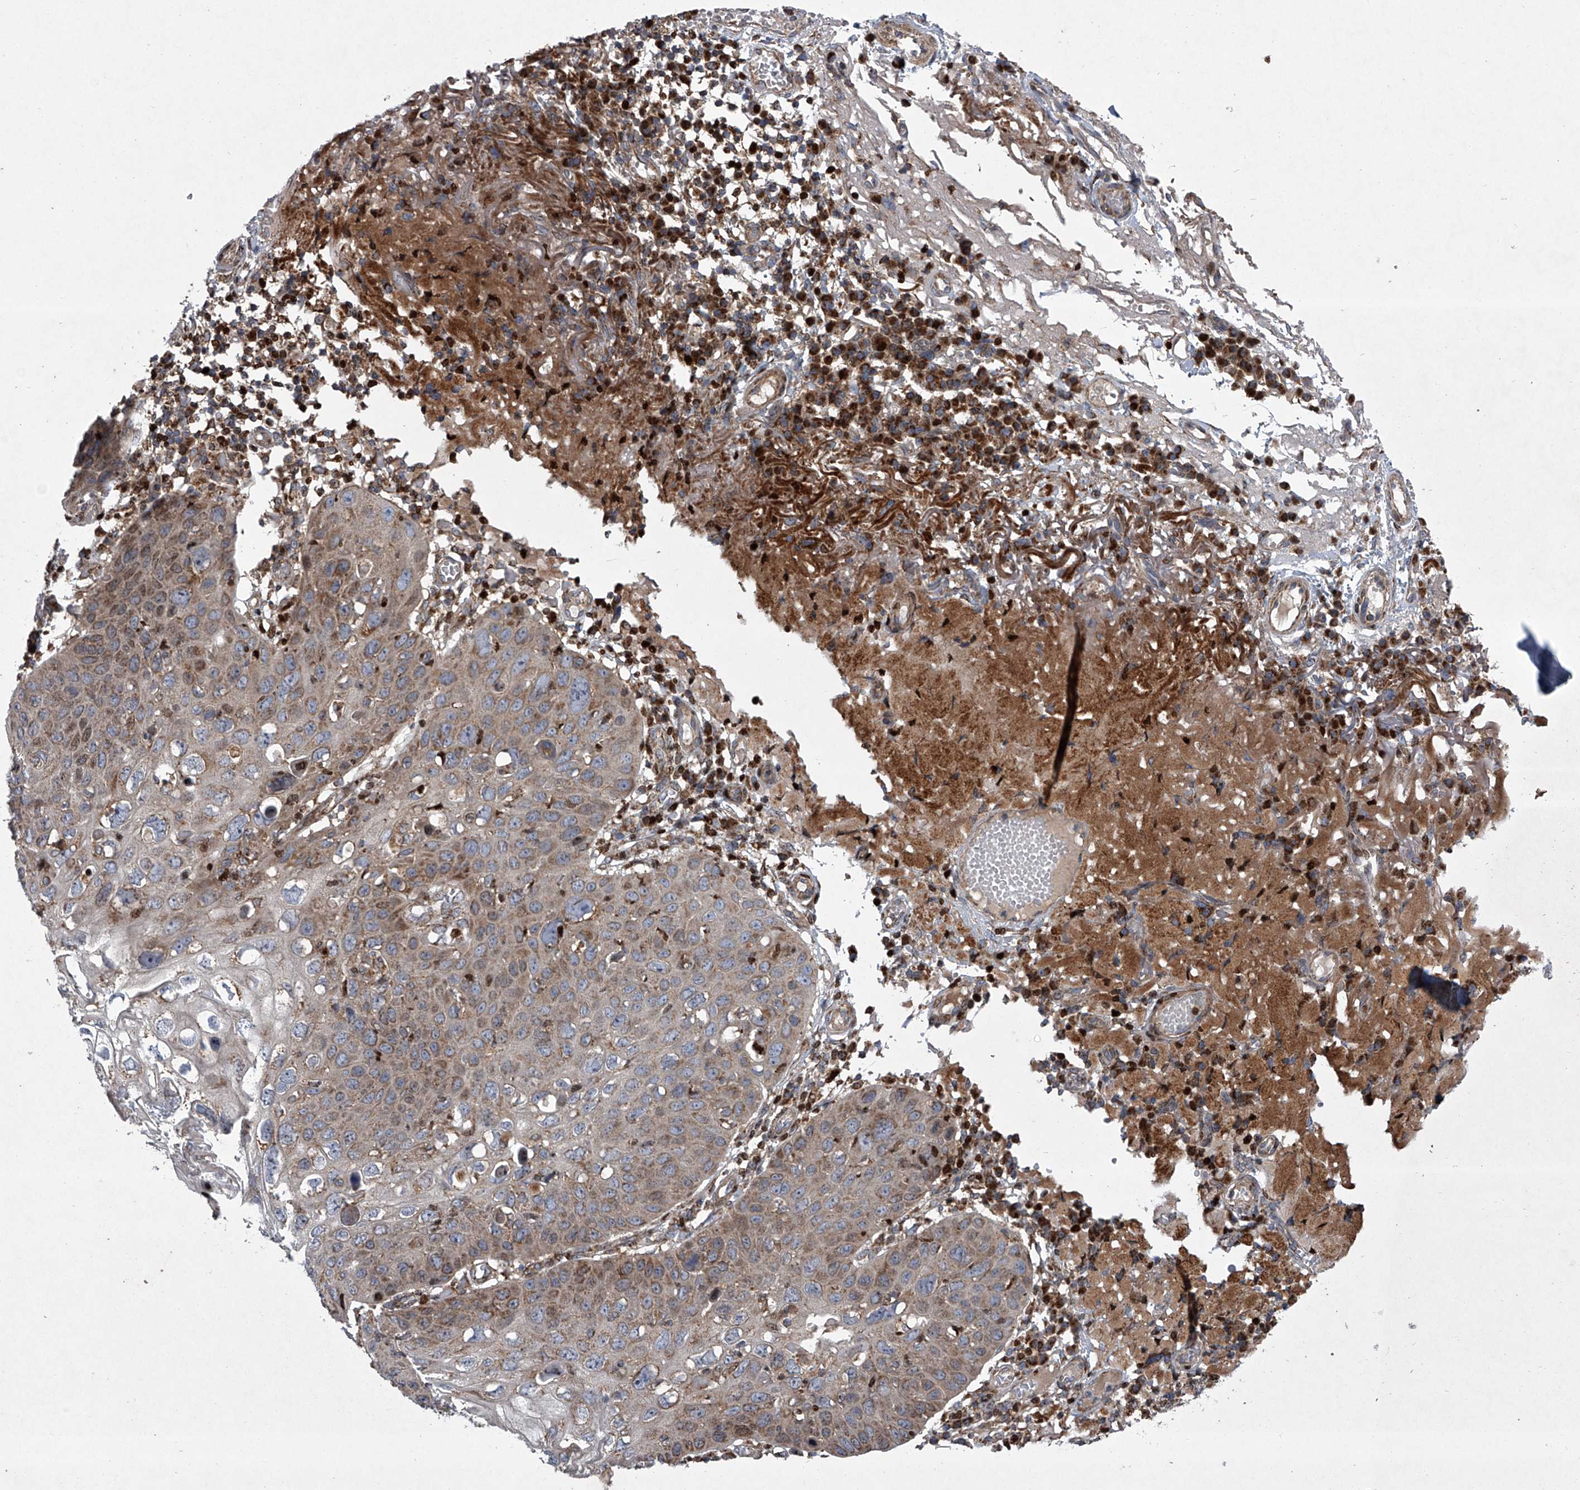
{"staining": {"intensity": "moderate", "quantity": ">75%", "location": "cytoplasmic/membranous,nuclear"}, "tissue": "skin cancer", "cell_type": "Tumor cells", "image_type": "cancer", "snomed": [{"axis": "morphology", "description": "Squamous cell carcinoma, NOS"}, {"axis": "topography", "description": "Skin"}], "caption": "This micrograph exhibits immunohistochemistry staining of squamous cell carcinoma (skin), with medium moderate cytoplasmic/membranous and nuclear expression in approximately >75% of tumor cells.", "gene": "STRADA", "patient": {"sex": "female", "age": 90}}